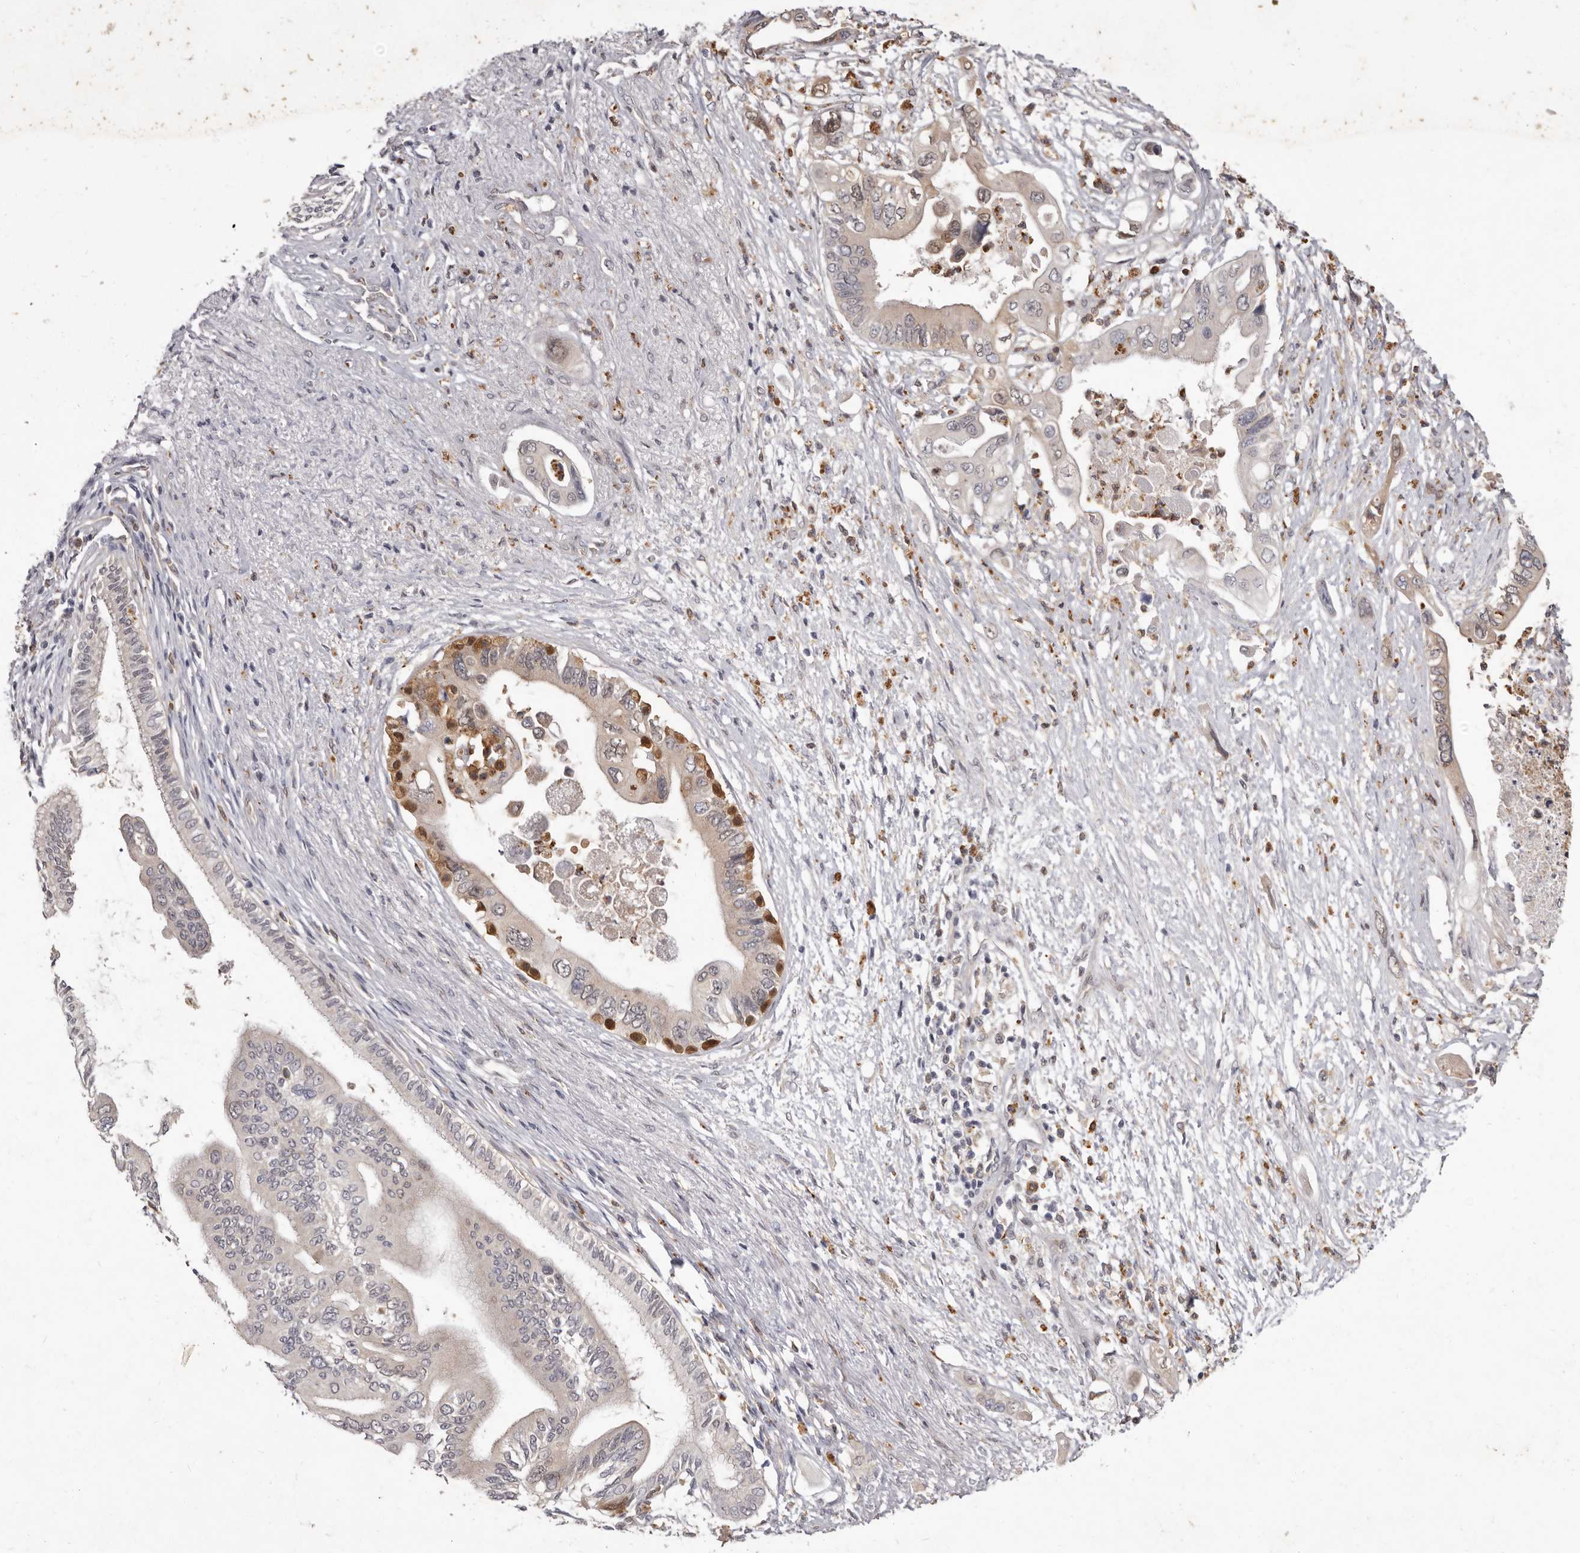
{"staining": {"intensity": "weak", "quantity": "<25%", "location": "cytoplasmic/membranous"}, "tissue": "pancreatic cancer", "cell_type": "Tumor cells", "image_type": "cancer", "snomed": [{"axis": "morphology", "description": "Adenocarcinoma, NOS"}, {"axis": "topography", "description": "Pancreas"}], "caption": "Human adenocarcinoma (pancreatic) stained for a protein using immunohistochemistry demonstrates no staining in tumor cells.", "gene": "ACLY", "patient": {"sex": "male", "age": 66}}